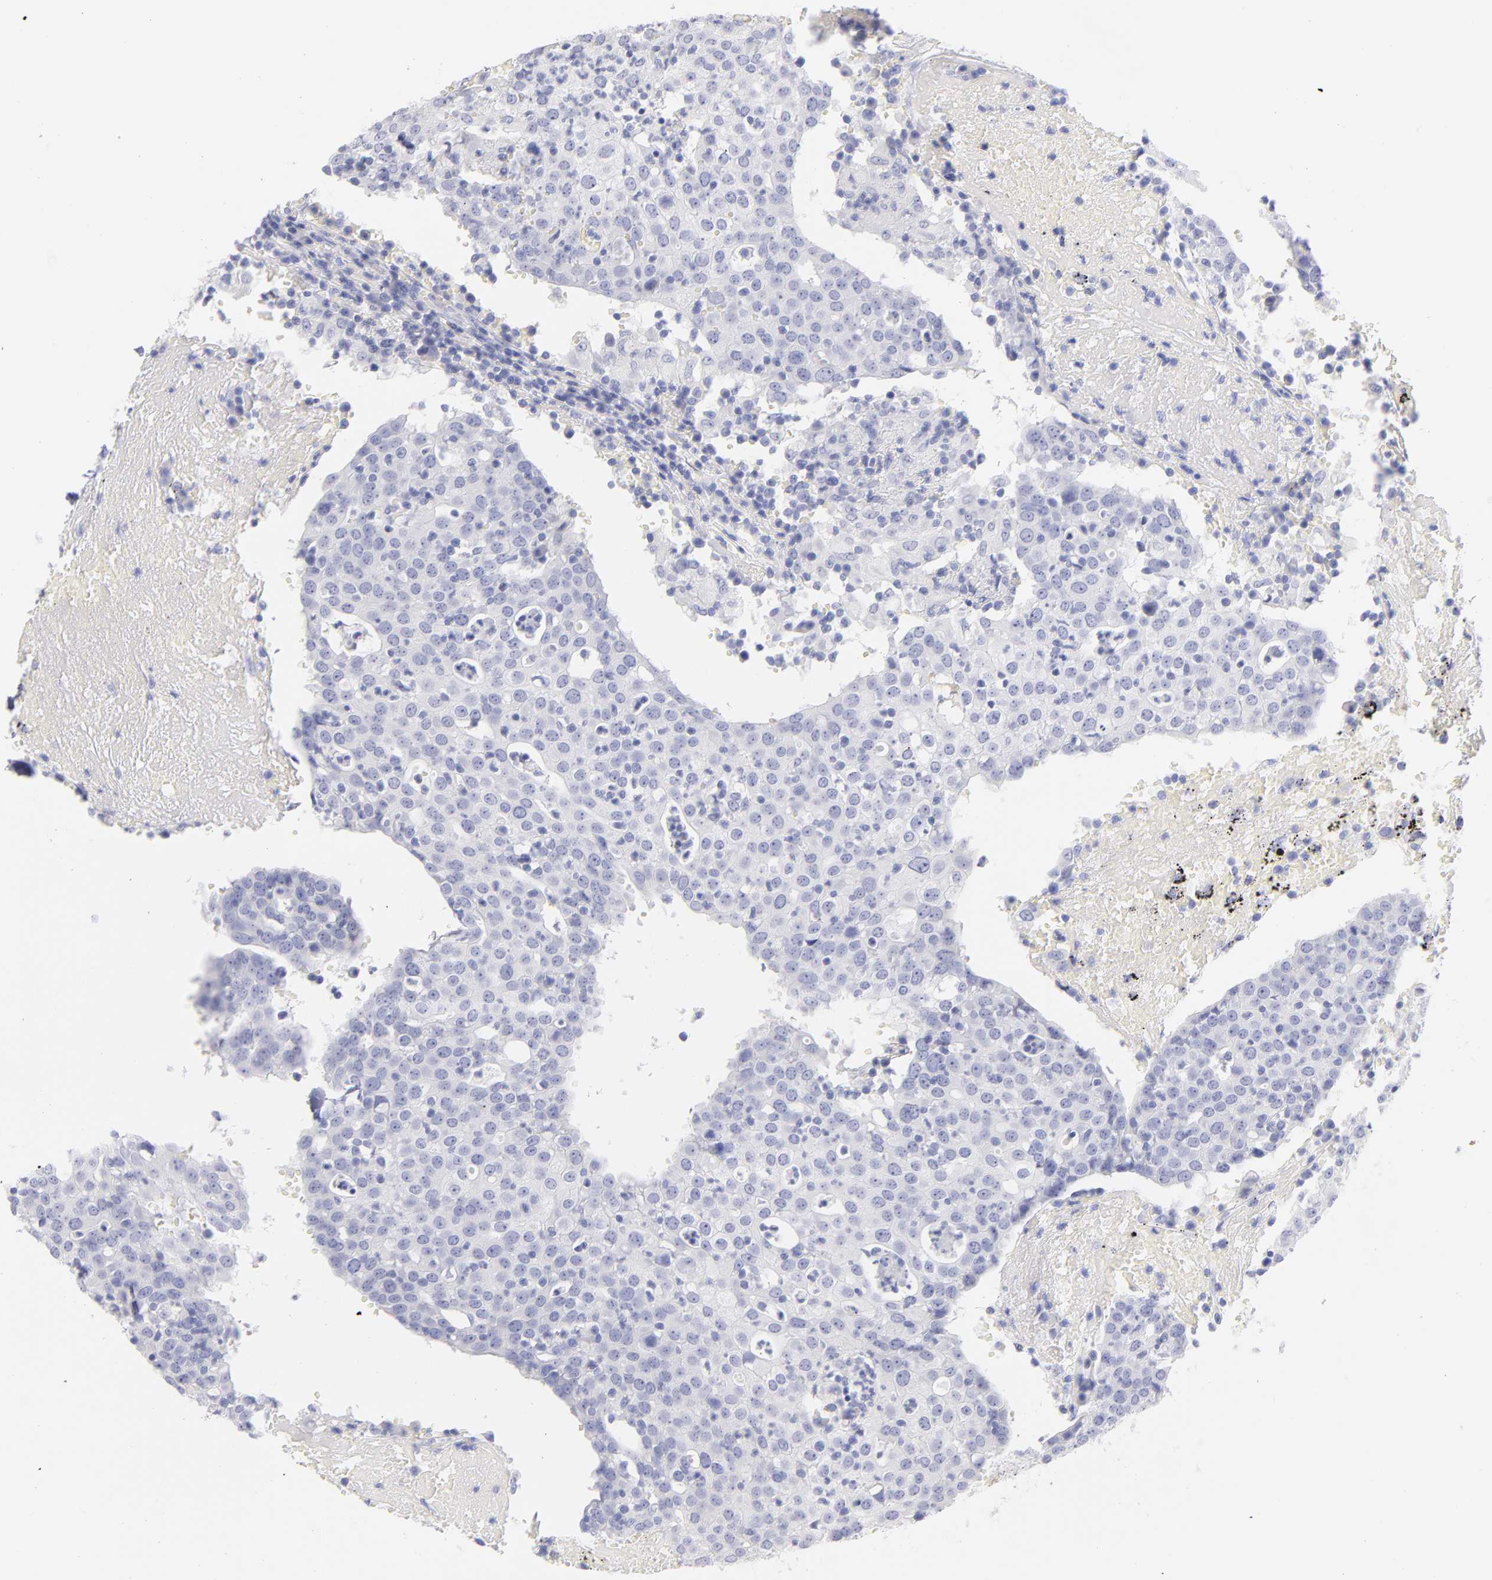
{"staining": {"intensity": "negative", "quantity": "none", "location": "none"}, "tissue": "head and neck cancer", "cell_type": "Tumor cells", "image_type": "cancer", "snomed": [{"axis": "morphology", "description": "Adenocarcinoma, NOS"}, {"axis": "topography", "description": "Salivary gland"}, {"axis": "topography", "description": "Head-Neck"}], "caption": "High magnification brightfield microscopy of head and neck adenocarcinoma stained with DAB (3,3'-diaminobenzidine) (brown) and counterstained with hematoxylin (blue): tumor cells show no significant staining.", "gene": "SCGN", "patient": {"sex": "female", "age": 65}}